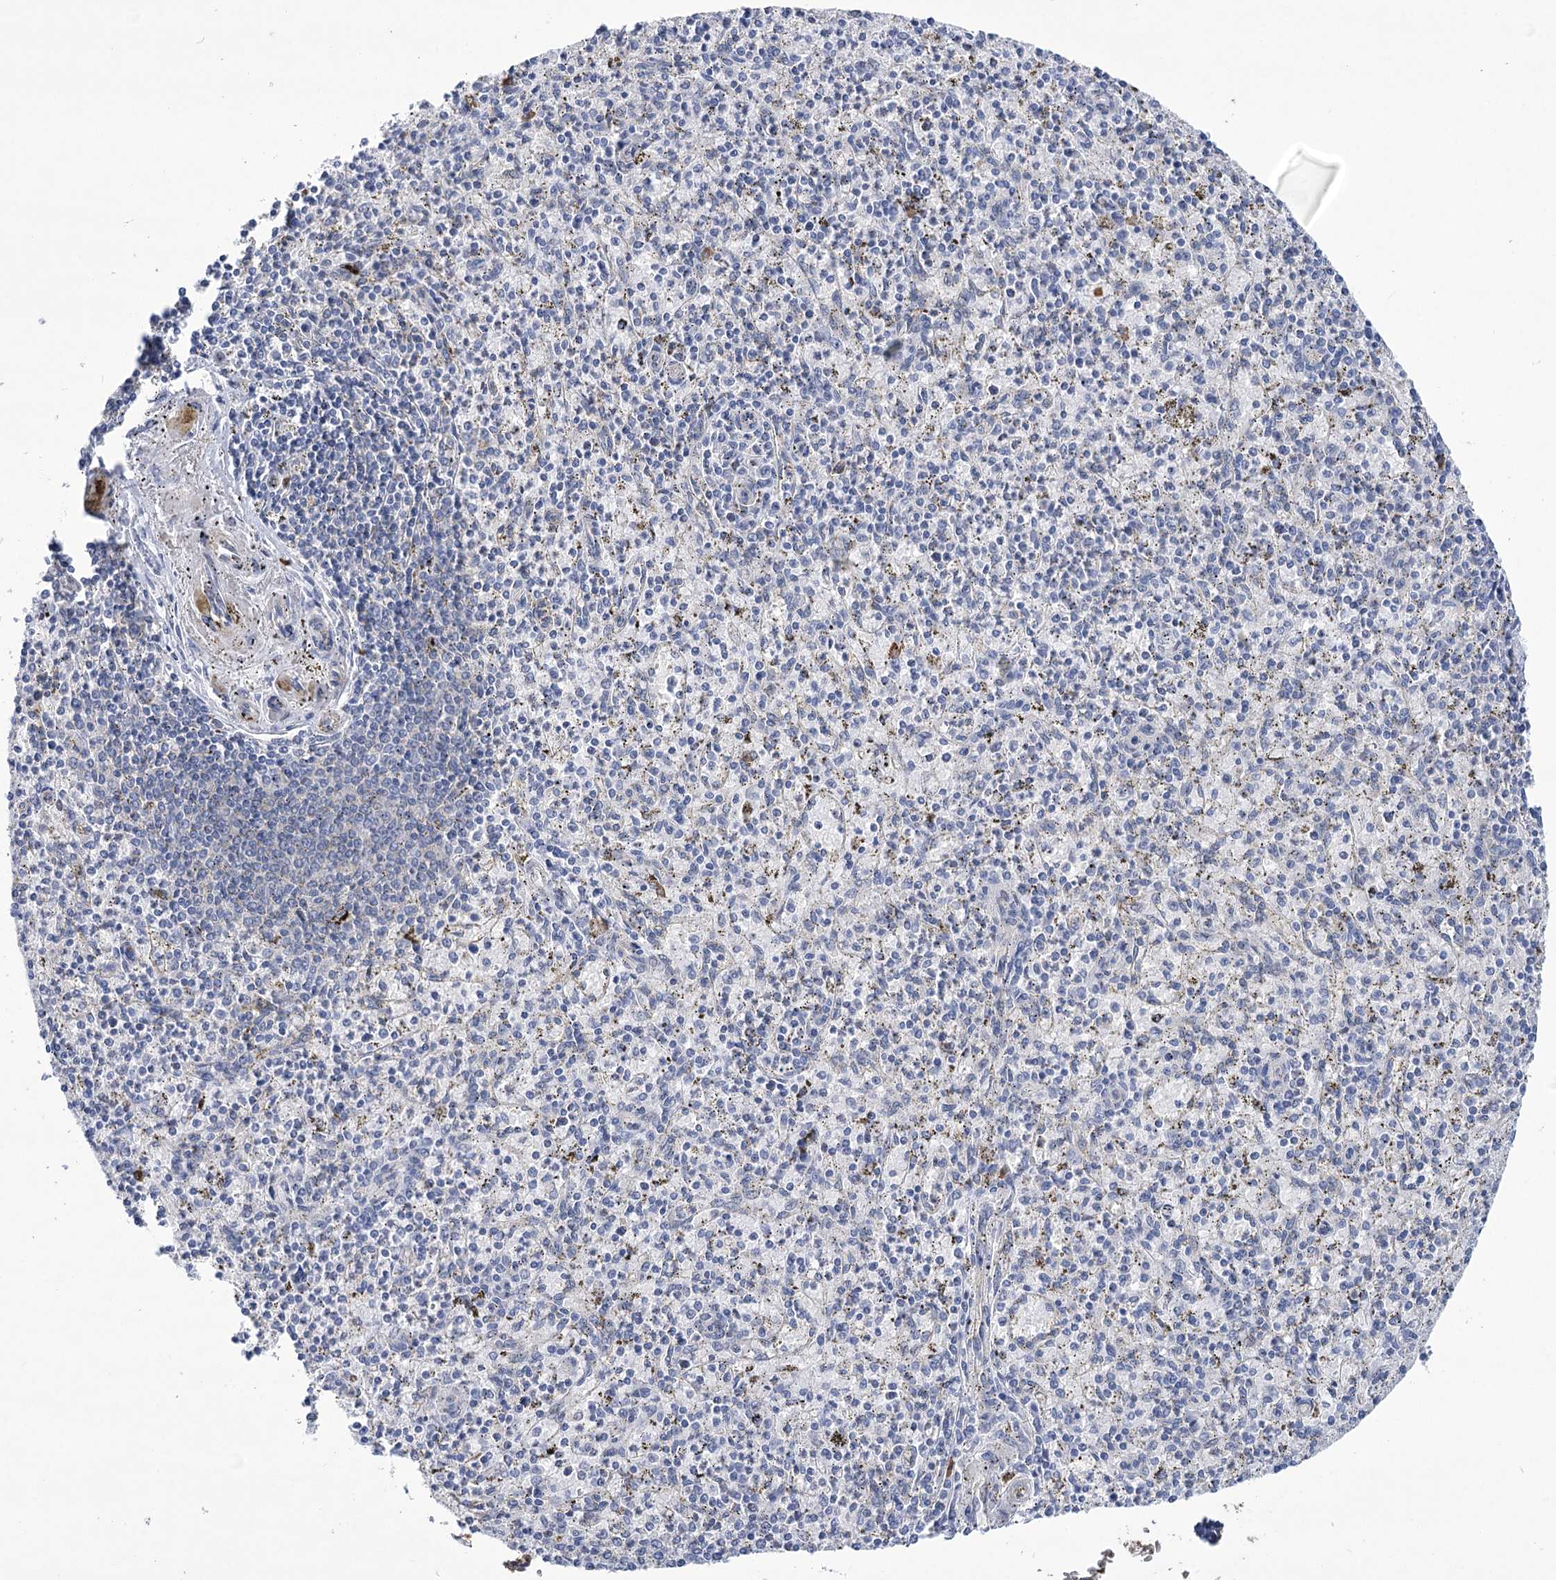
{"staining": {"intensity": "negative", "quantity": "none", "location": "none"}, "tissue": "spleen", "cell_type": "Cells in red pulp", "image_type": "normal", "snomed": [{"axis": "morphology", "description": "Normal tissue, NOS"}, {"axis": "topography", "description": "Spleen"}], "caption": "This is an IHC micrograph of normal spleen. There is no staining in cells in red pulp.", "gene": "CEP164", "patient": {"sex": "male", "age": 72}}